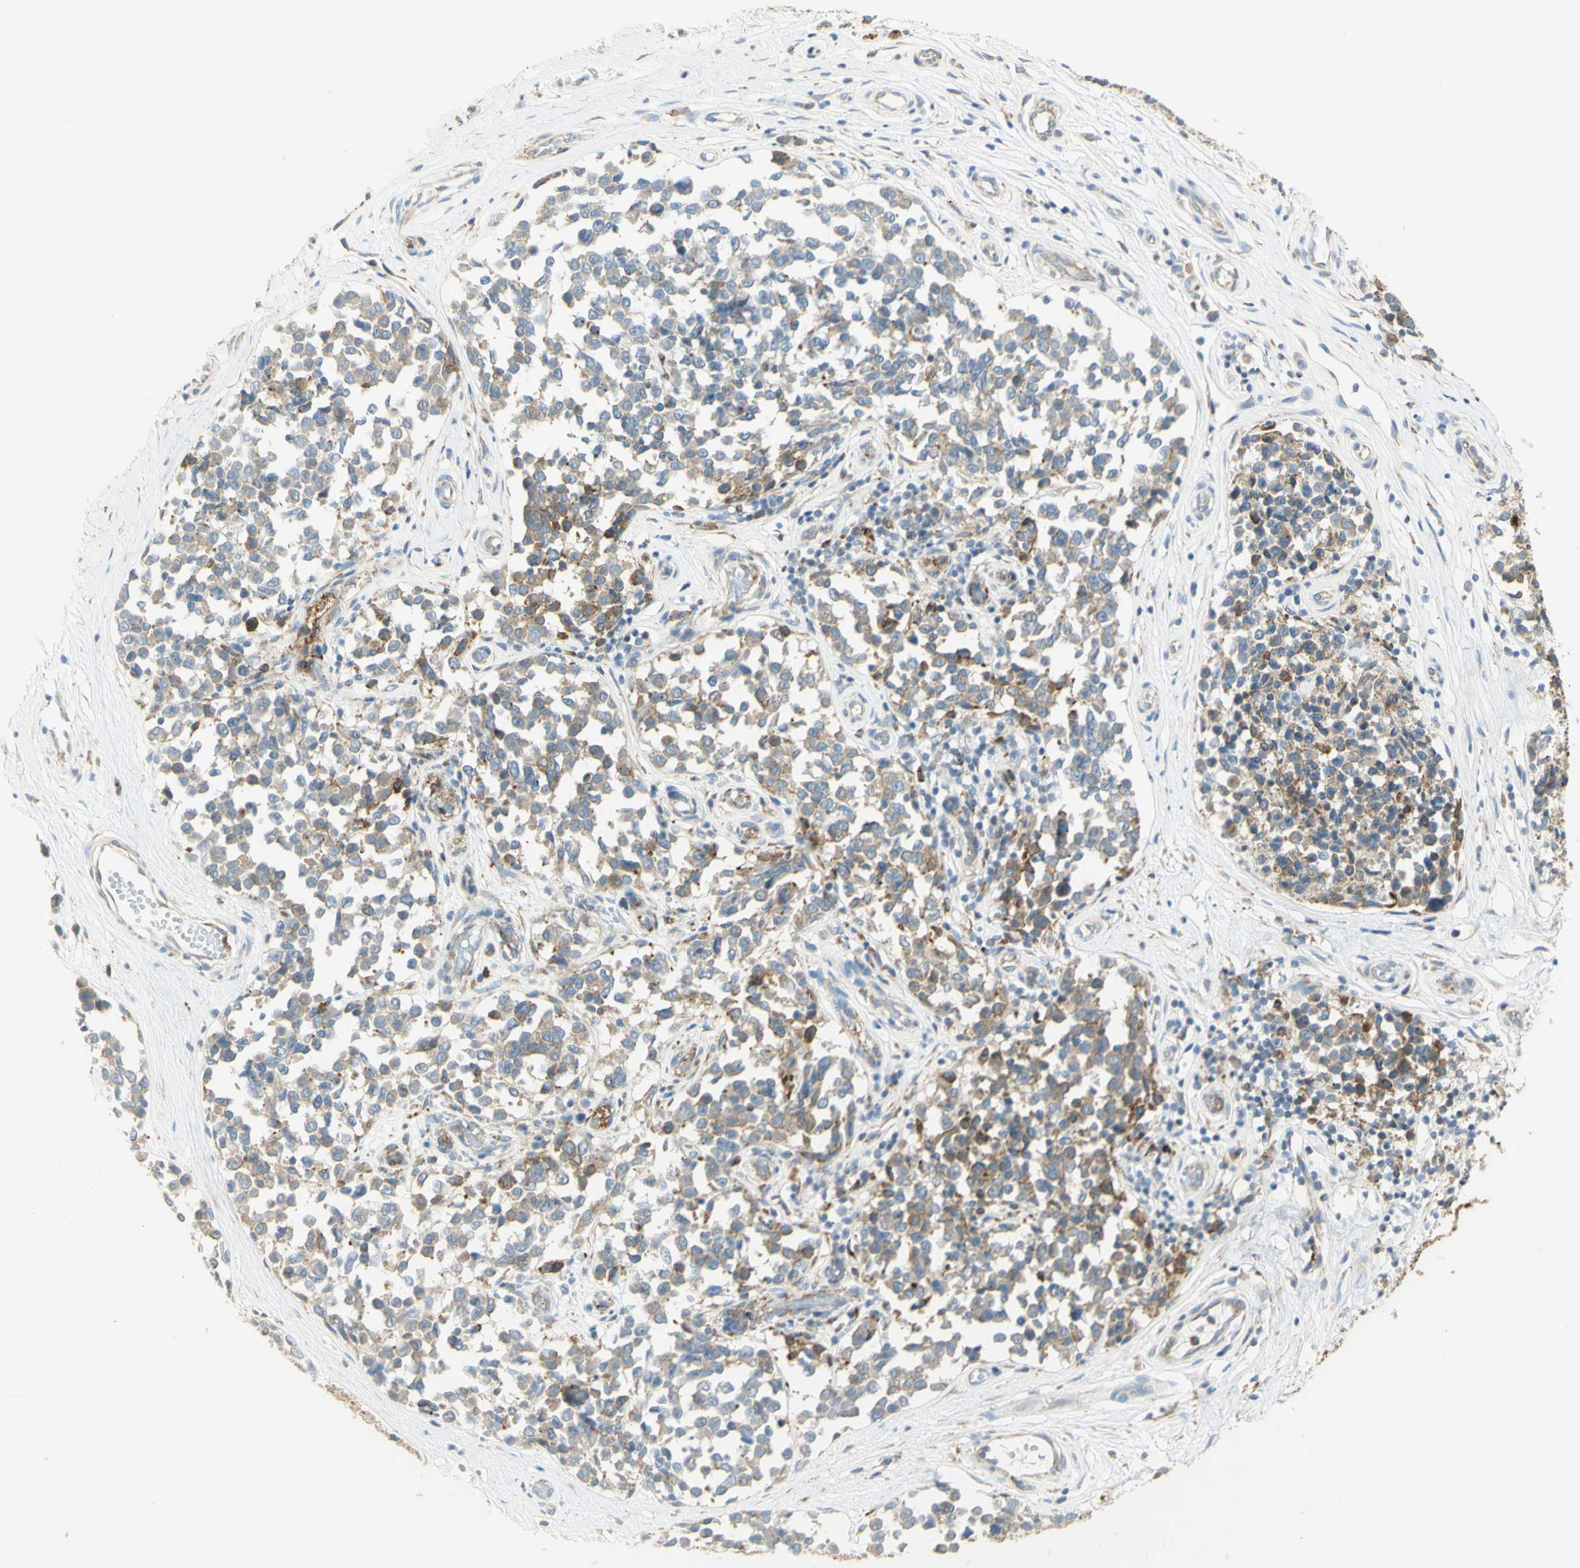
{"staining": {"intensity": "moderate", "quantity": "25%-75%", "location": "cytoplasmic/membranous"}, "tissue": "melanoma", "cell_type": "Tumor cells", "image_type": "cancer", "snomed": [{"axis": "morphology", "description": "Malignant melanoma, NOS"}, {"axis": "topography", "description": "Skin"}], "caption": "High-magnification brightfield microscopy of malignant melanoma stained with DAB (brown) and counterstained with hematoxylin (blue). tumor cells exhibit moderate cytoplasmic/membranous positivity is identified in about25%-75% of cells.", "gene": "MANF", "patient": {"sex": "female", "age": 64}}